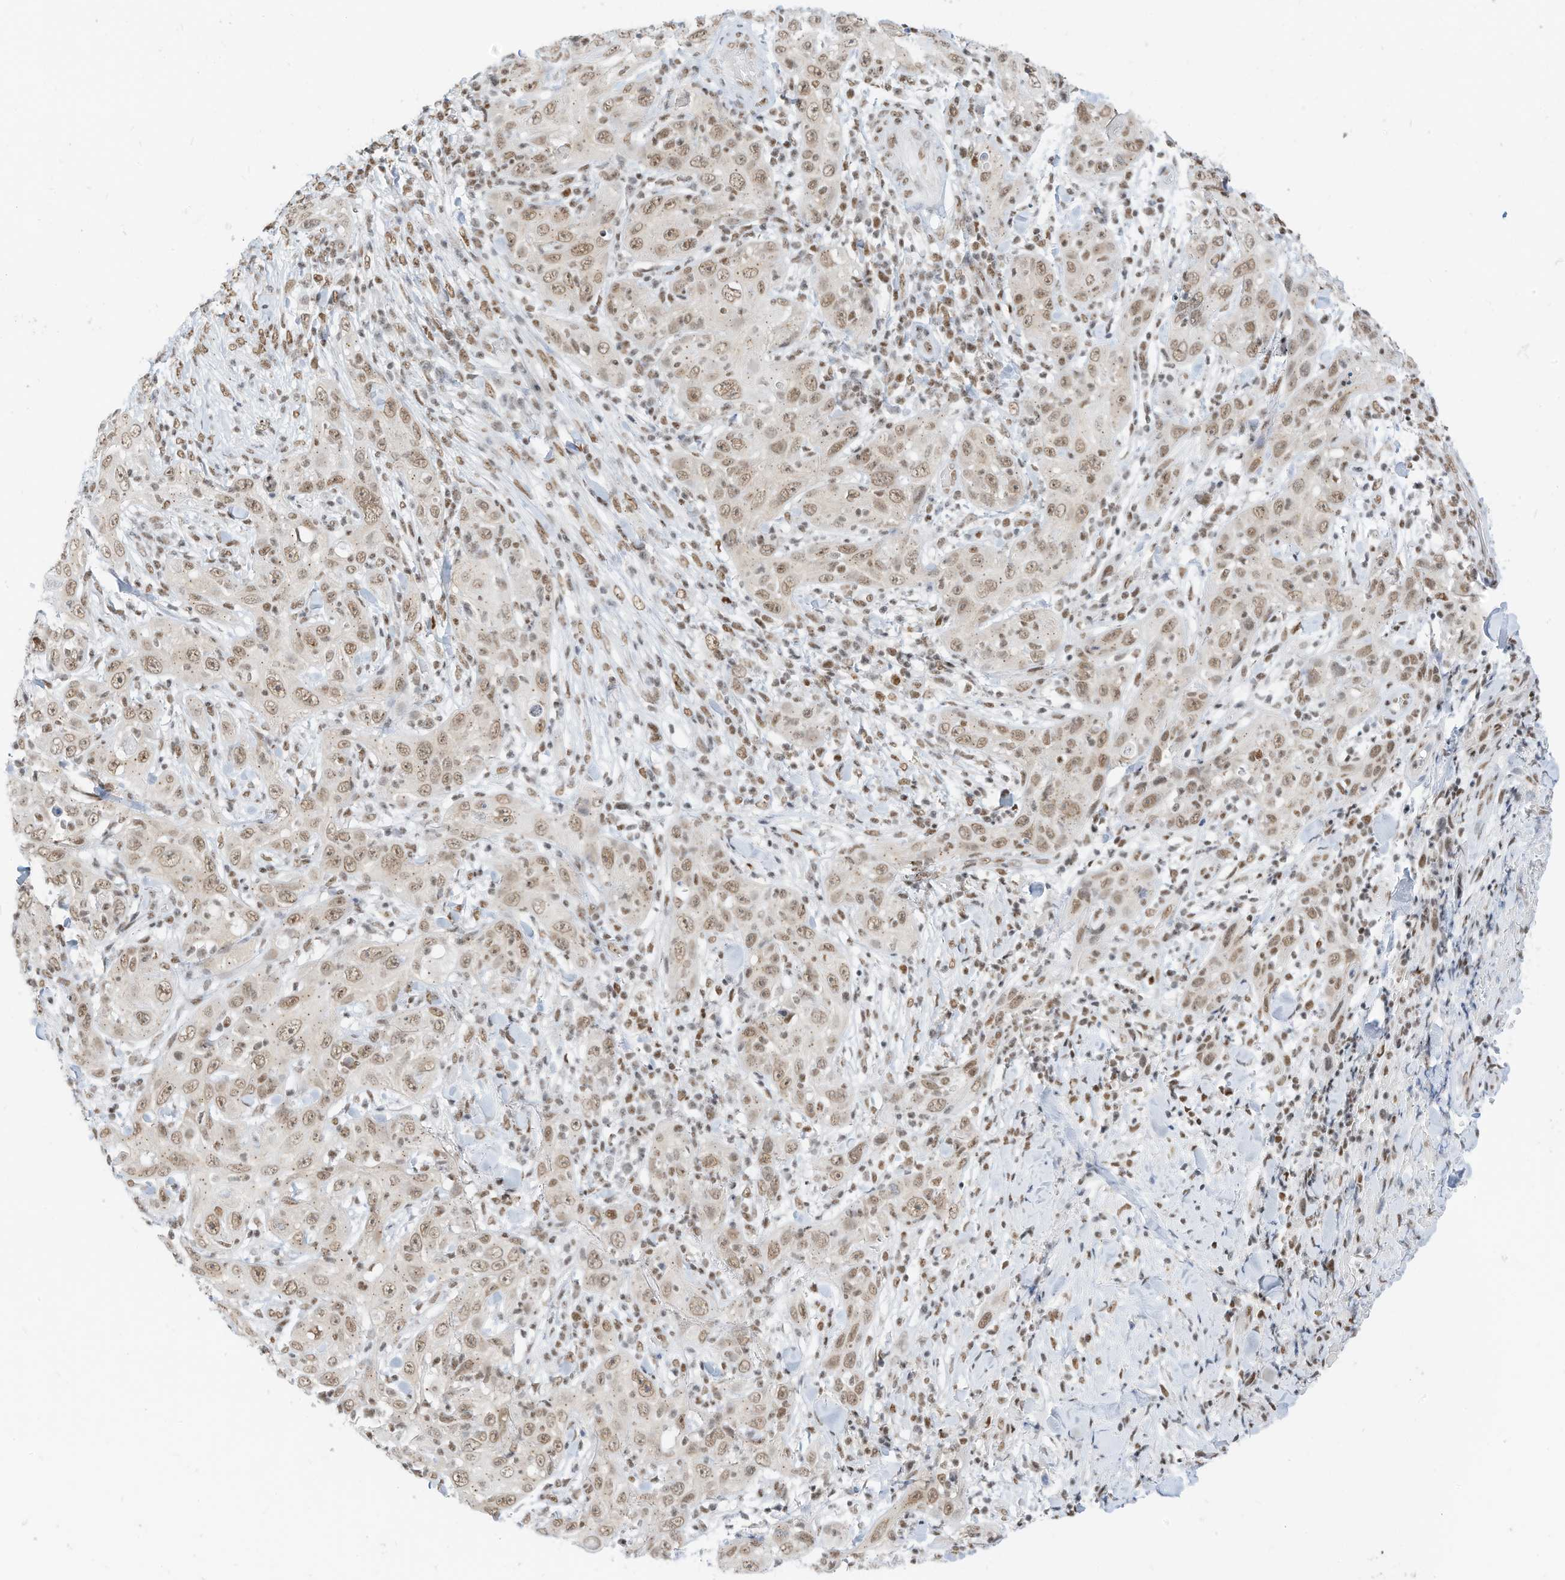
{"staining": {"intensity": "weak", "quantity": ">75%", "location": "nuclear"}, "tissue": "skin cancer", "cell_type": "Tumor cells", "image_type": "cancer", "snomed": [{"axis": "morphology", "description": "Squamous cell carcinoma, NOS"}, {"axis": "topography", "description": "Skin"}], "caption": "Skin cancer stained for a protein displays weak nuclear positivity in tumor cells.", "gene": "SMARCA2", "patient": {"sex": "female", "age": 88}}